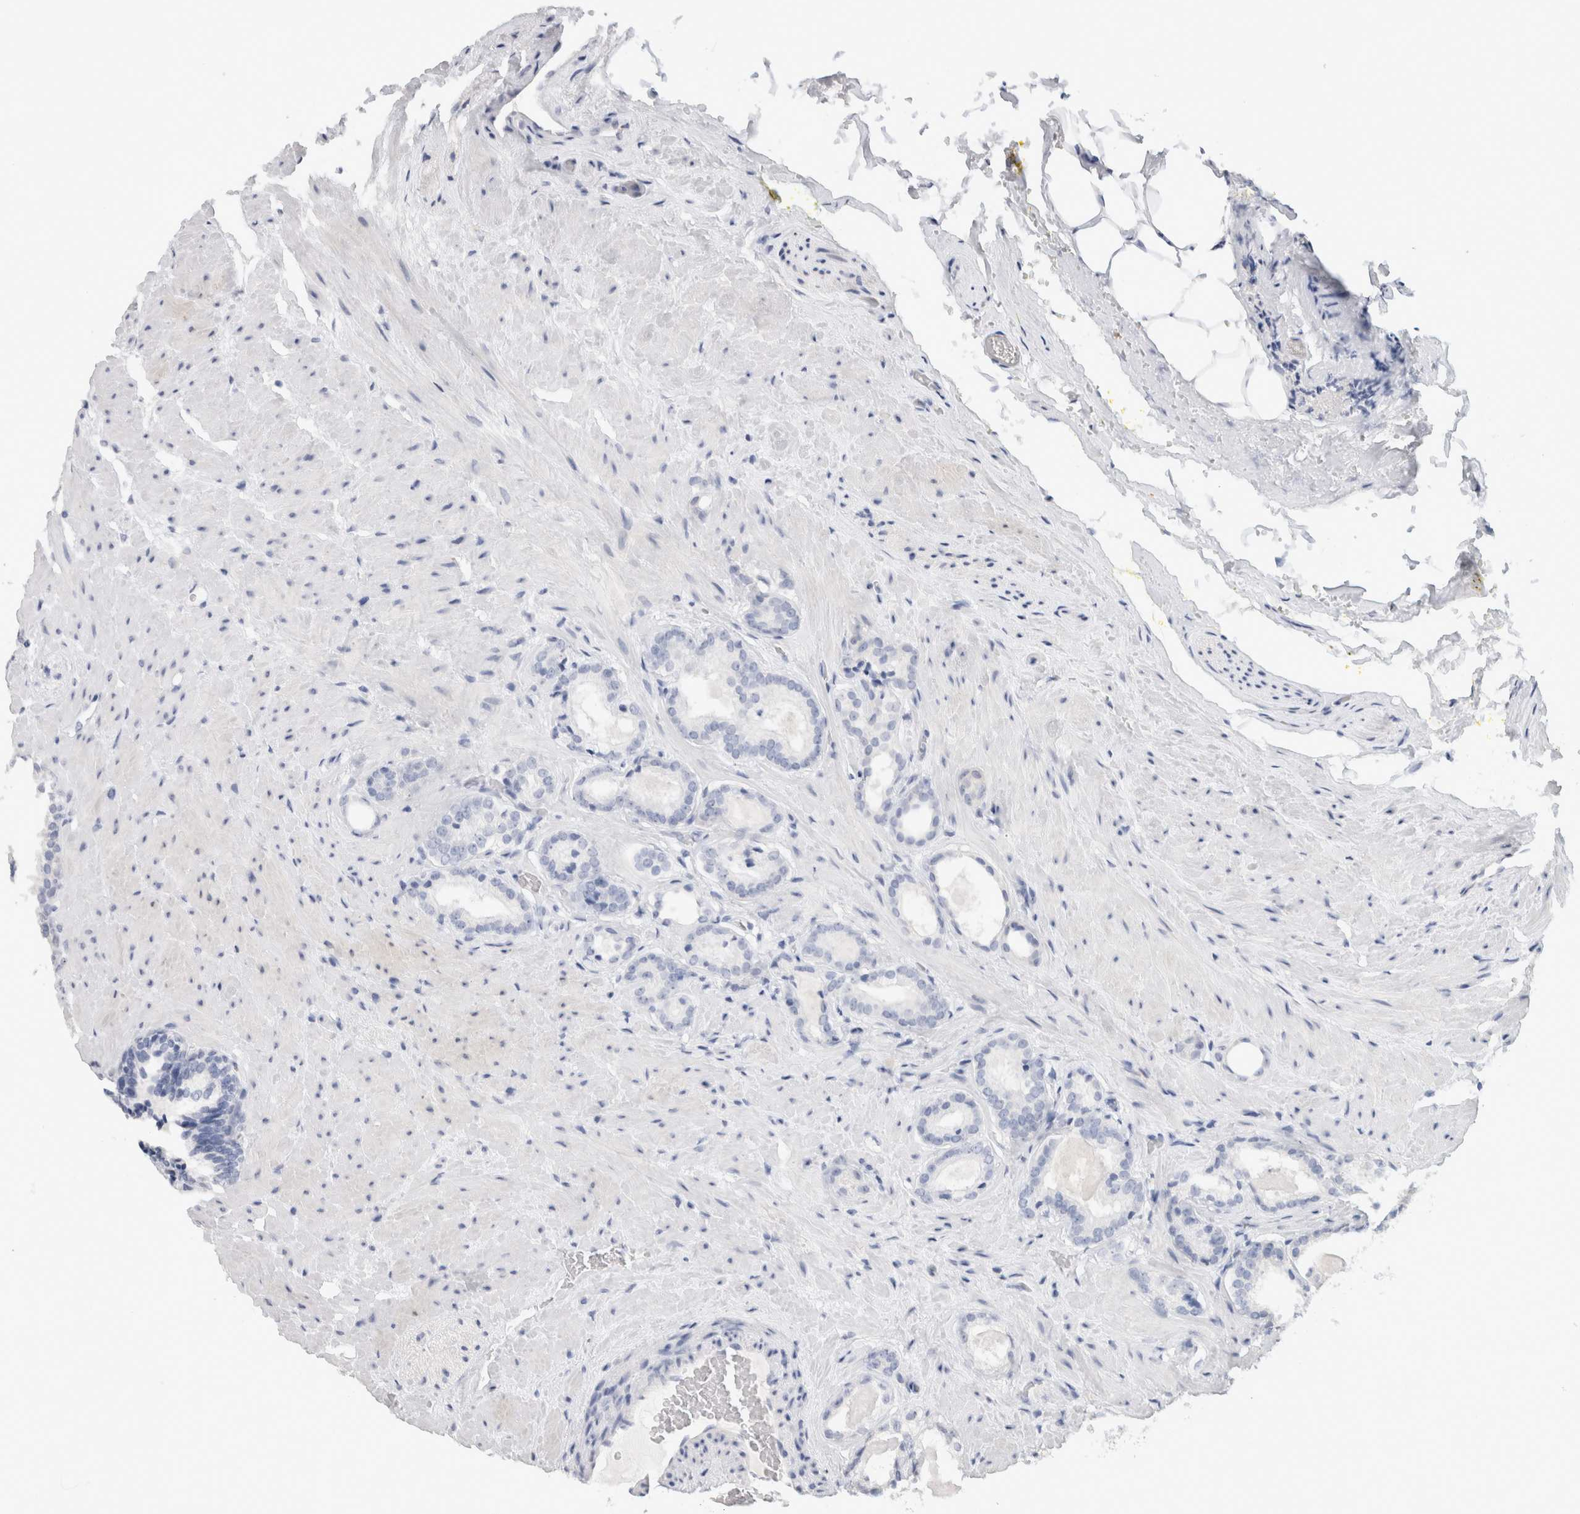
{"staining": {"intensity": "negative", "quantity": "none", "location": "none"}, "tissue": "prostate cancer", "cell_type": "Tumor cells", "image_type": "cancer", "snomed": [{"axis": "morphology", "description": "Adenocarcinoma, High grade"}, {"axis": "topography", "description": "Prostate"}], "caption": "High power microscopy image of an immunohistochemistry image of prostate high-grade adenocarcinoma, revealing no significant positivity in tumor cells. The staining was performed using DAB (3,3'-diaminobenzidine) to visualize the protein expression in brown, while the nuclei were stained in blue with hematoxylin (Magnification: 20x).", "gene": "AFP", "patient": {"sex": "male", "age": 64}}